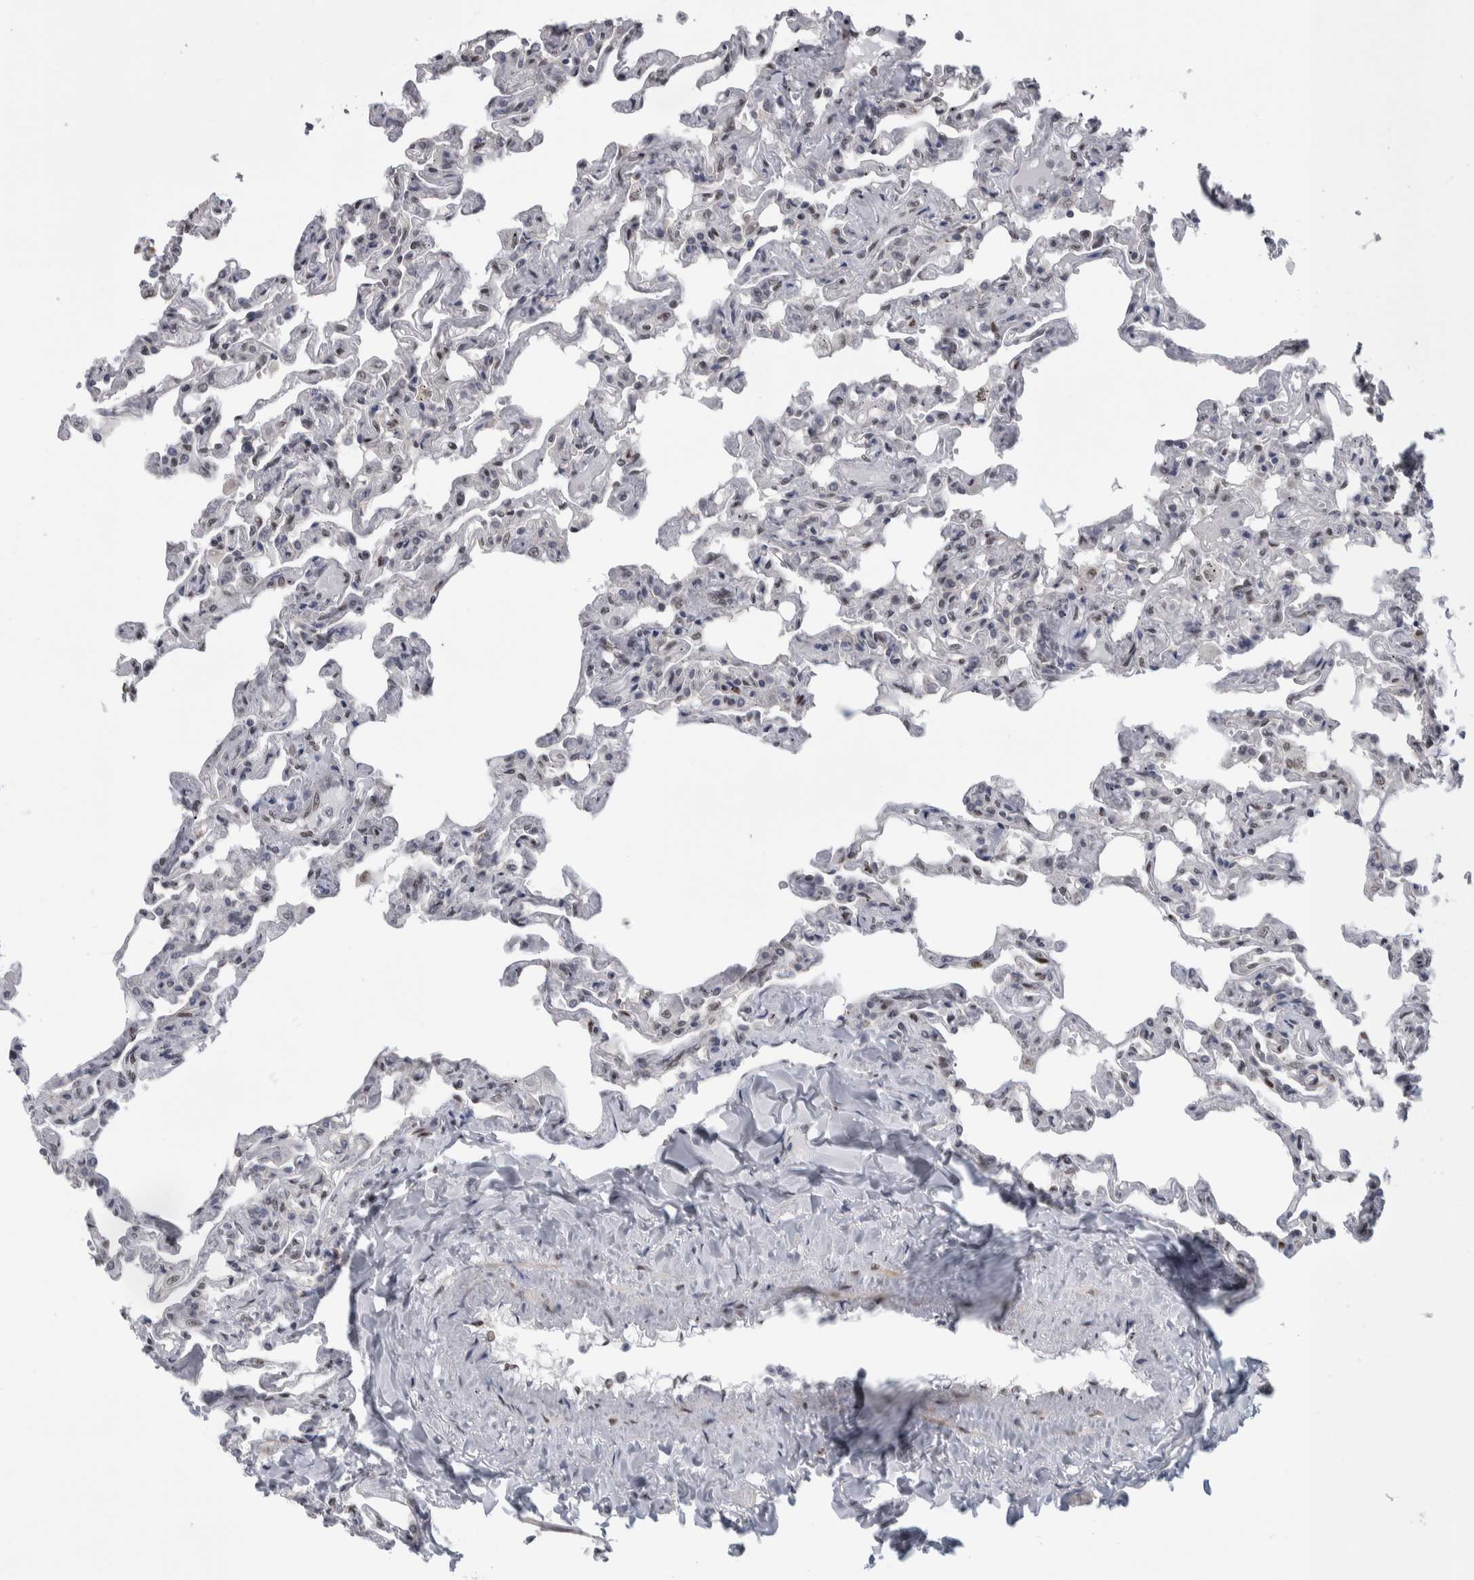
{"staining": {"intensity": "negative", "quantity": "none", "location": "none"}, "tissue": "lung", "cell_type": "Alveolar cells", "image_type": "normal", "snomed": [{"axis": "morphology", "description": "Normal tissue, NOS"}, {"axis": "topography", "description": "Lung"}], "caption": "A high-resolution photomicrograph shows IHC staining of benign lung, which exhibits no significant staining in alveolar cells.", "gene": "HEXIM2", "patient": {"sex": "male", "age": 21}}